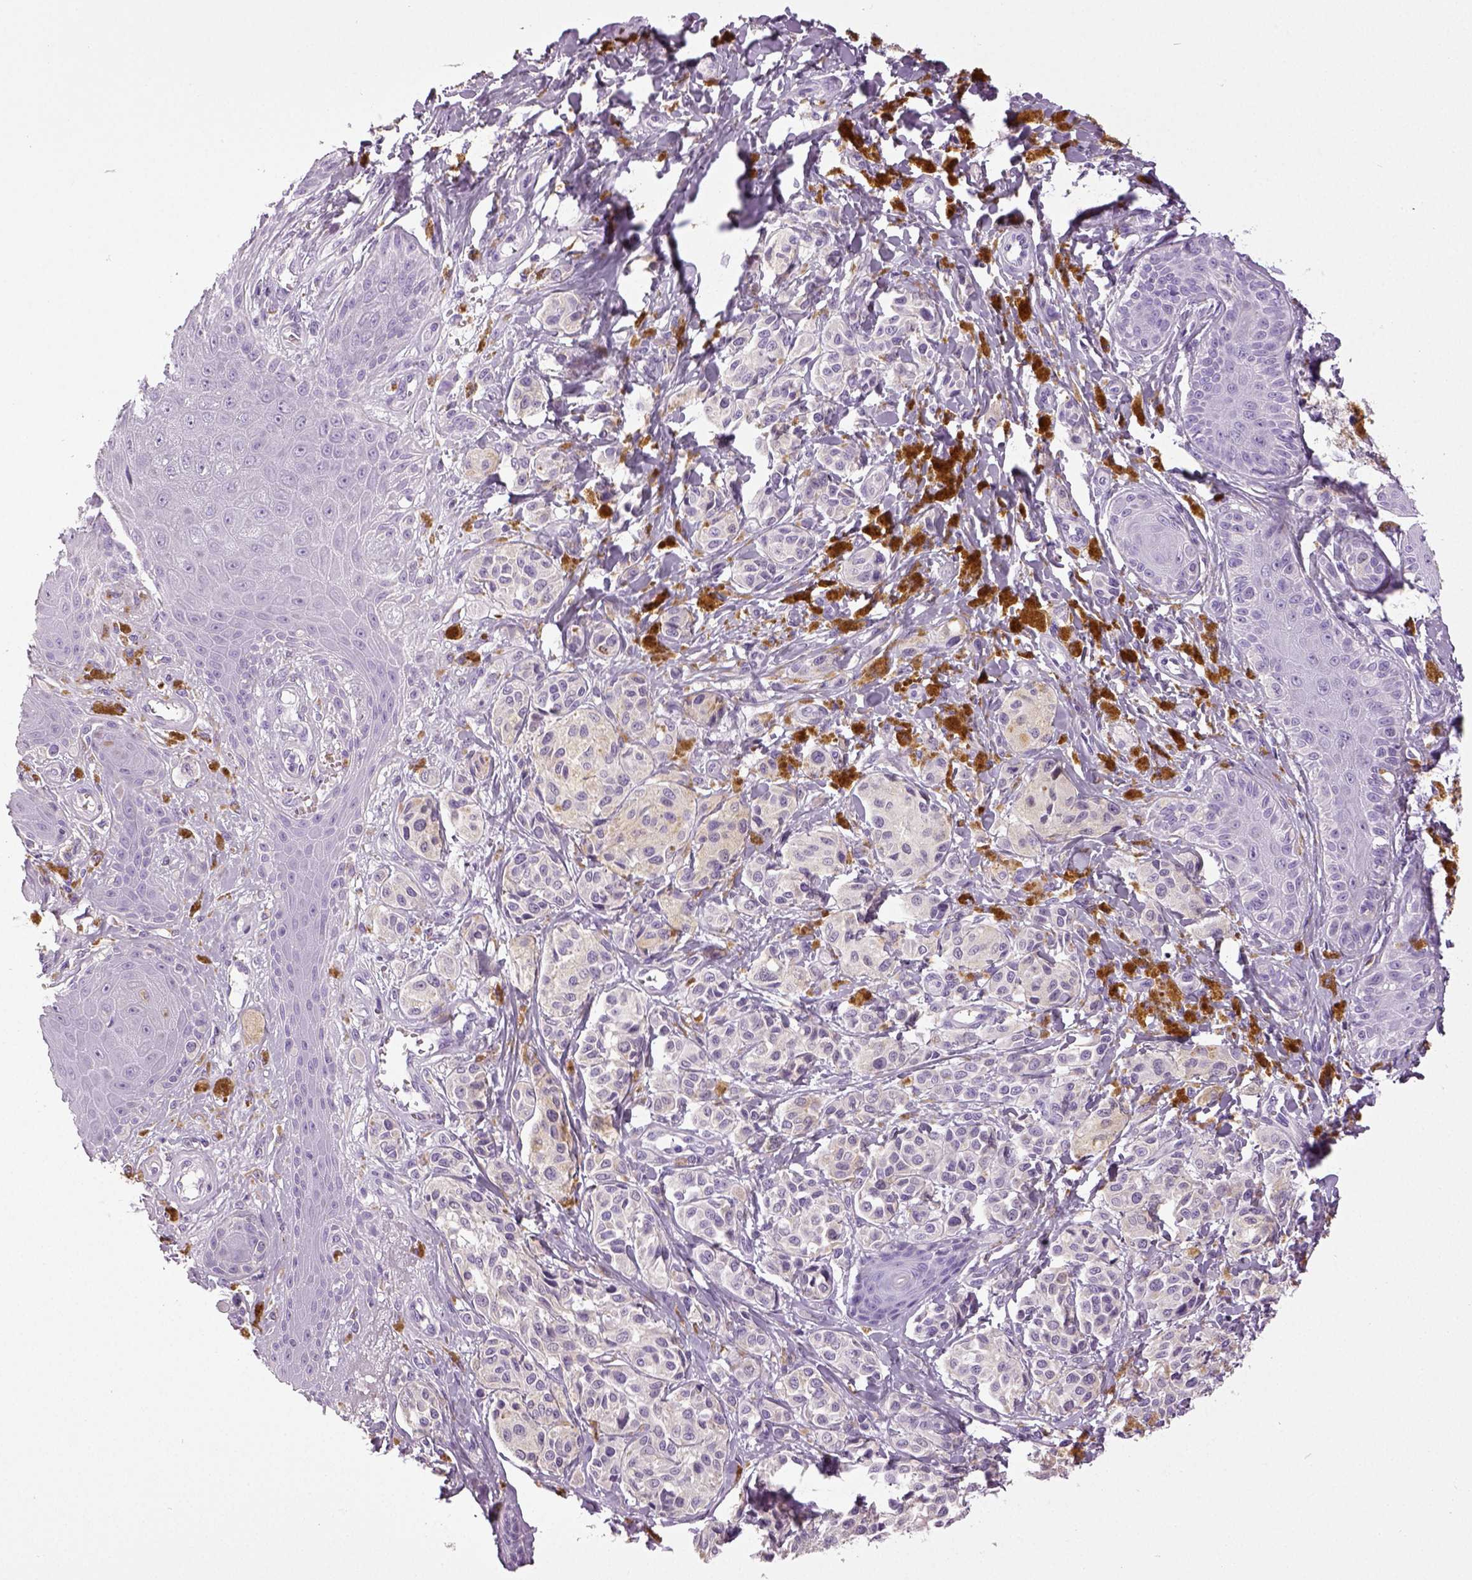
{"staining": {"intensity": "negative", "quantity": "none", "location": "none"}, "tissue": "melanoma", "cell_type": "Tumor cells", "image_type": "cancer", "snomed": [{"axis": "morphology", "description": "Malignant melanoma, NOS"}, {"axis": "topography", "description": "Skin"}], "caption": "This is a histopathology image of immunohistochemistry staining of melanoma, which shows no positivity in tumor cells. (DAB (3,3'-diaminobenzidine) immunohistochemistry (IHC), high magnification).", "gene": "NECAB2", "patient": {"sex": "female", "age": 80}}